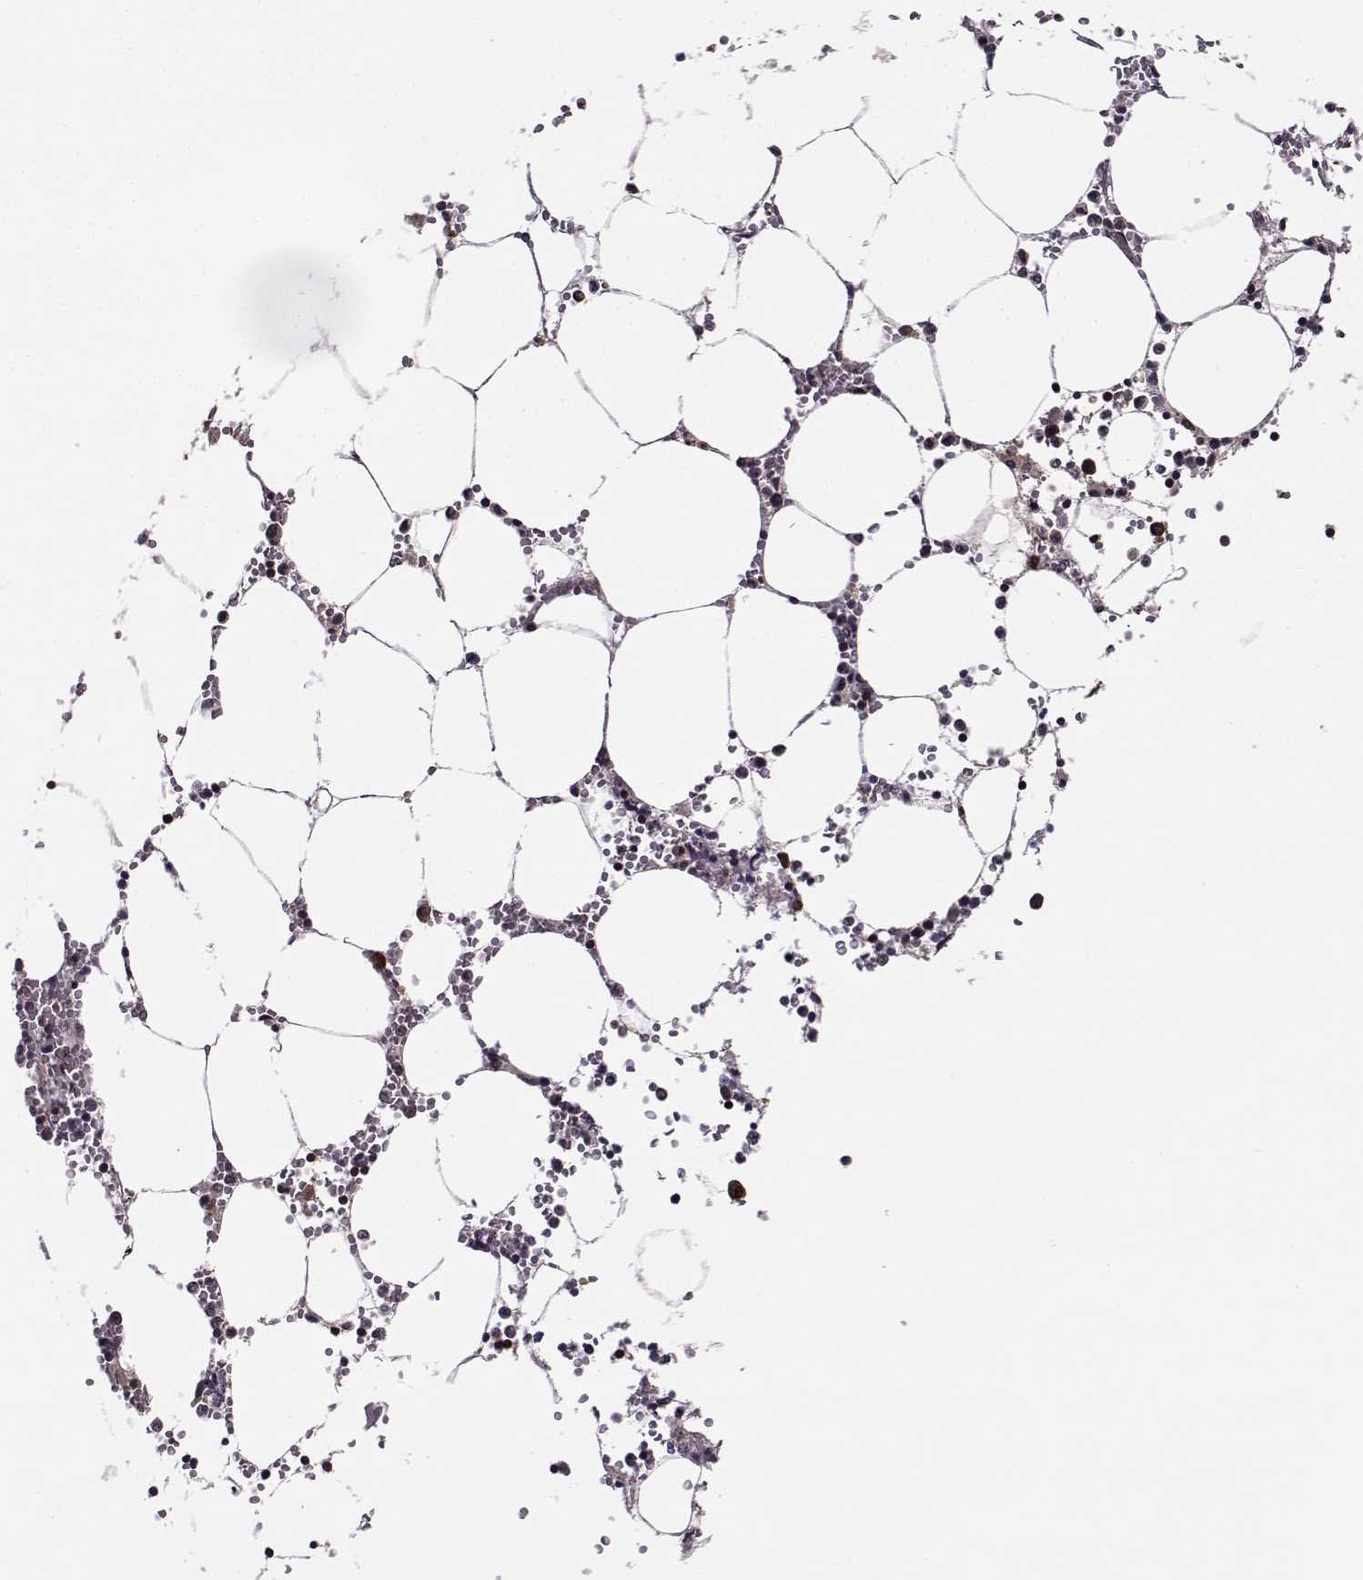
{"staining": {"intensity": "strong", "quantity": "<25%", "location": "cytoplasmic/membranous"}, "tissue": "bone marrow", "cell_type": "Hematopoietic cells", "image_type": "normal", "snomed": [{"axis": "morphology", "description": "Normal tissue, NOS"}, {"axis": "topography", "description": "Bone marrow"}], "caption": "Unremarkable bone marrow displays strong cytoplasmic/membranous staining in about <25% of hematopoietic cells Immunohistochemistry stains the protein in brown and the nuclei are stained blue..", "gene": "RPL31", "patient": {"sex": "male", "age": 54}}